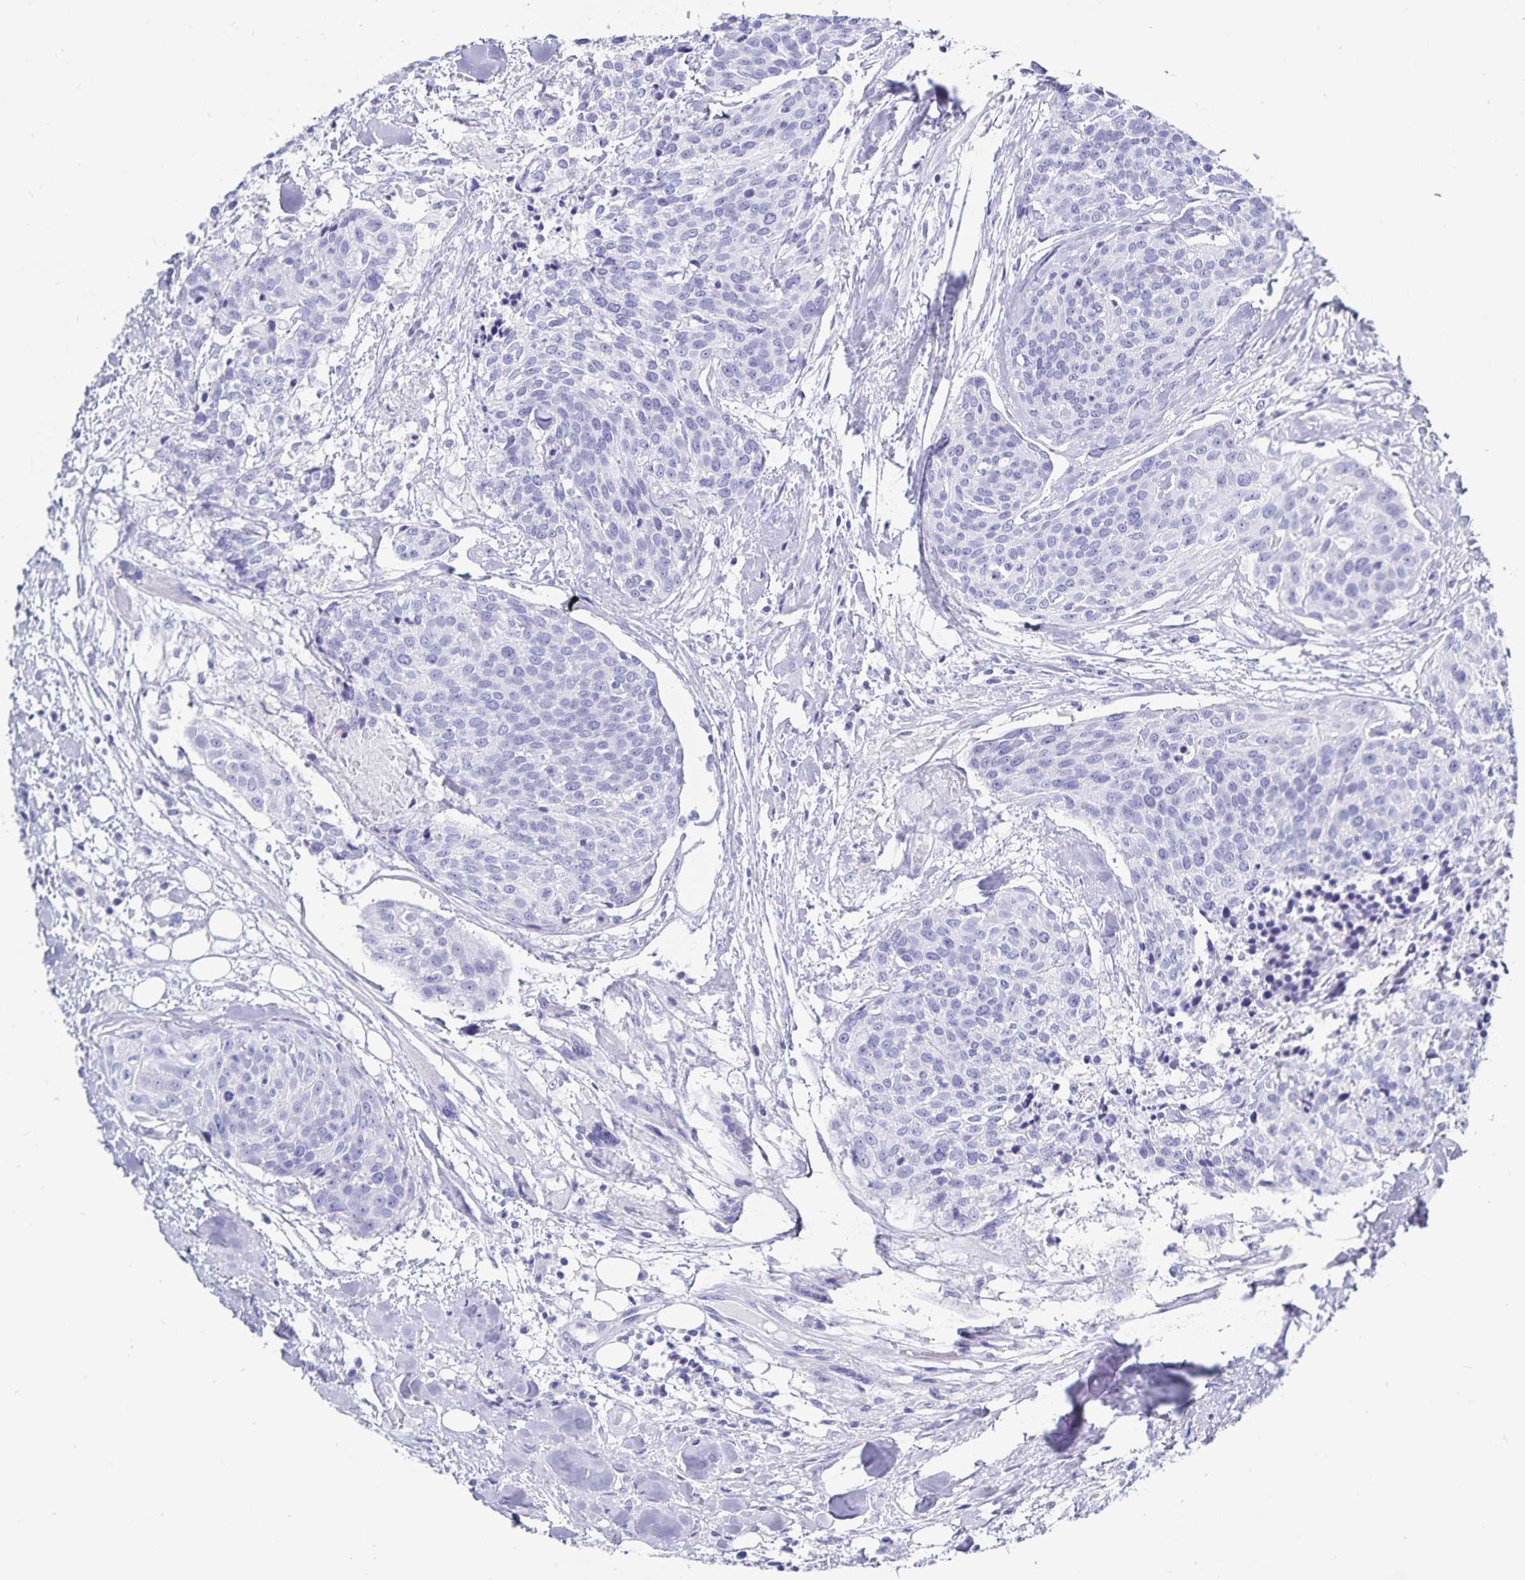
{"staining": {"intensity": "negative", "quantity": "none", "location": "none"}, "tissue": "head and neck cancer", "cell_type": "Tumor cells", "image_type": "cancer", "snomed": [{"axis": "morphology", "description": "Squamous cell carcinoma, NOS"}, {"axis": "topography", "description": "Oral tissue"}, {"axis": "topography", "description": "Head-Neck"}], "caption": "This is an immunohistochemistry (IHC) micrograph of human head and neck cancer. There is no expression in tumor cells.", "gene": "C19orf73", "patient": {"sex": "male", "age": 64}}